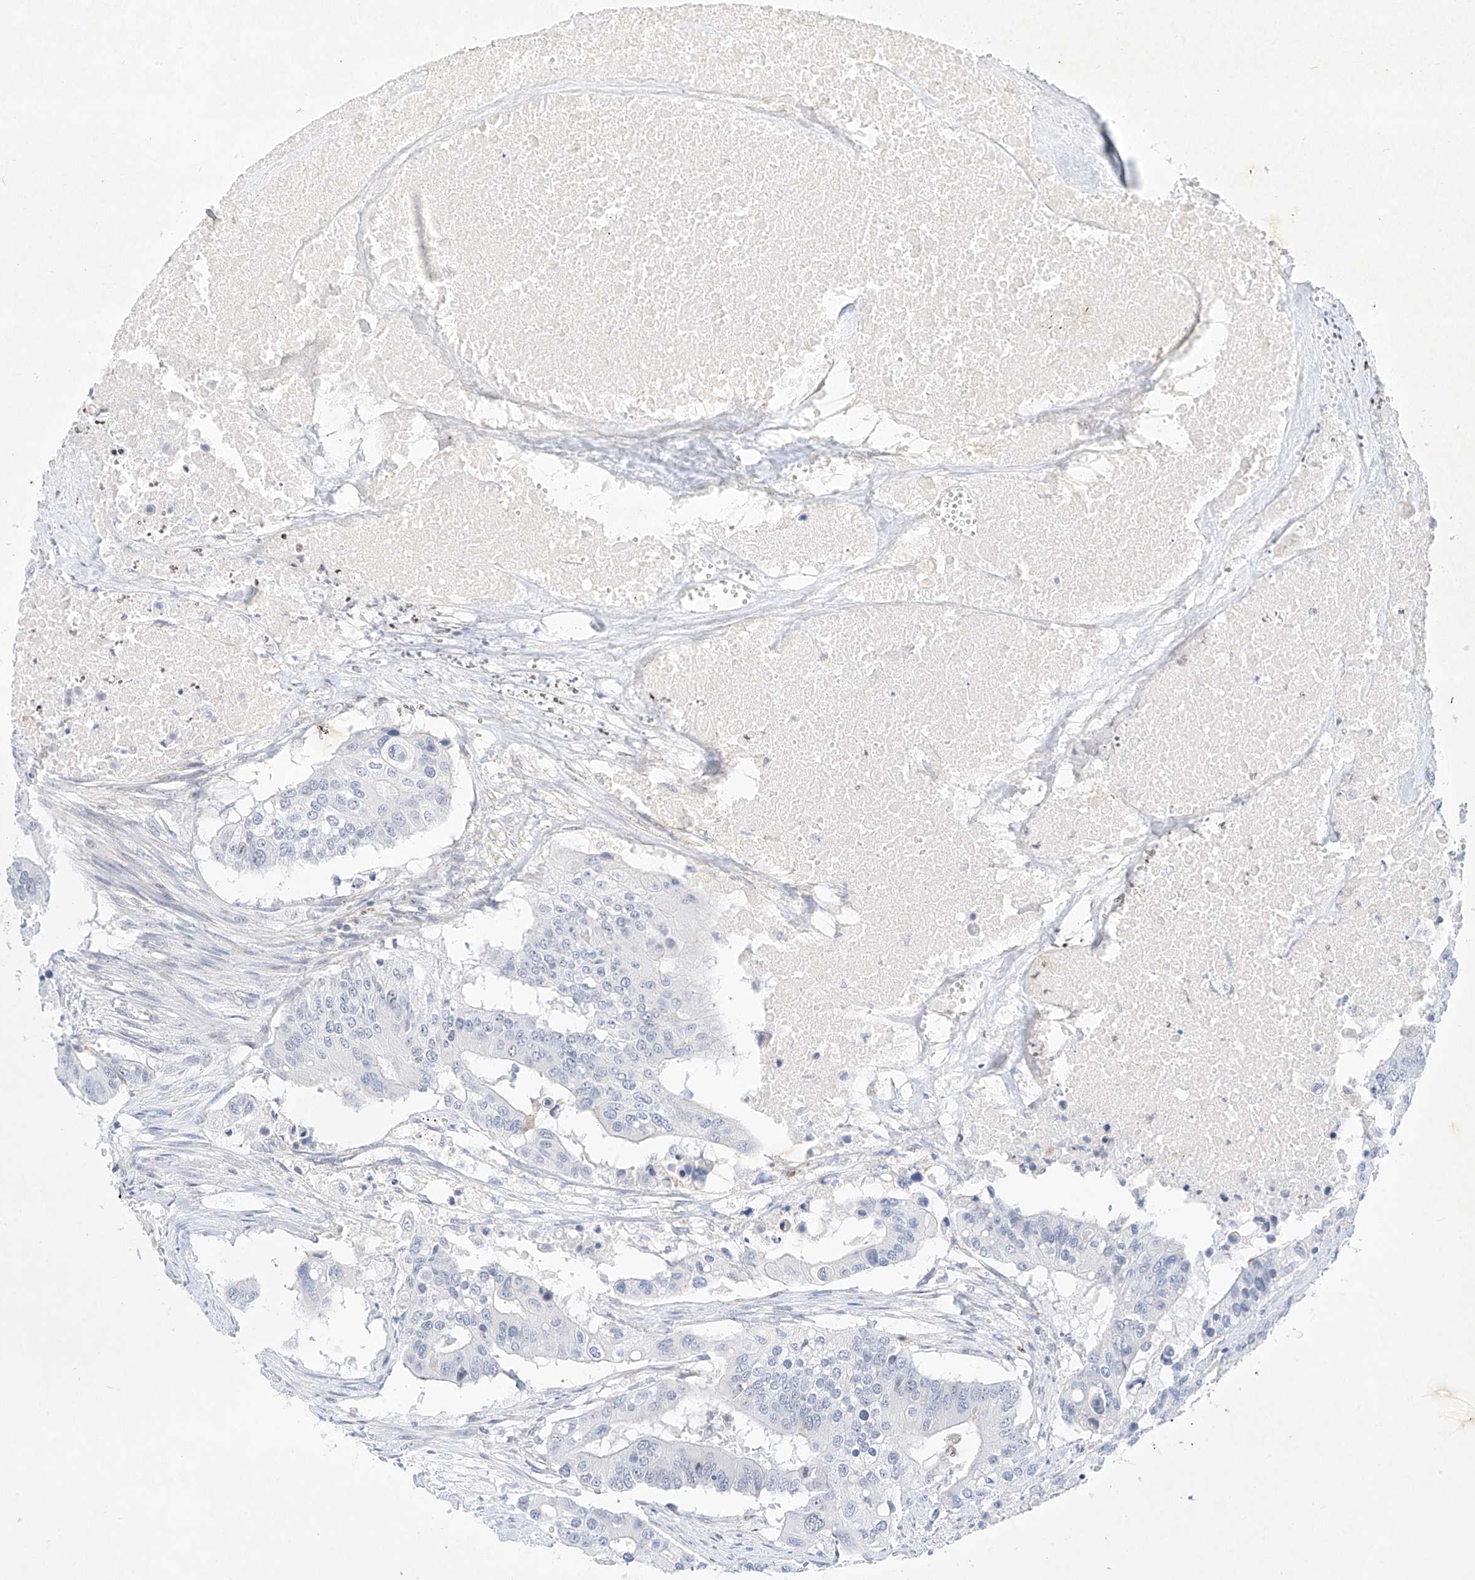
{"staining": {"intensity": "negative", "quantity": "none", "location": "none"}, "tissue": "colorectal cancer", "cell_type": "Tumor cells", "image_type": "cancer", "snomed": [{"axis": "morphology", "description": "Adenocarcinoma, NOS"}, {"axis": "topography", "description": "Colon"}], "caption": "Human colorectal adenocarcinoma stained for a protein using IHC reveals no positivity in tumor cells.", "gene": "REEP2", "patient": {"sex": "male", "age": 77}}